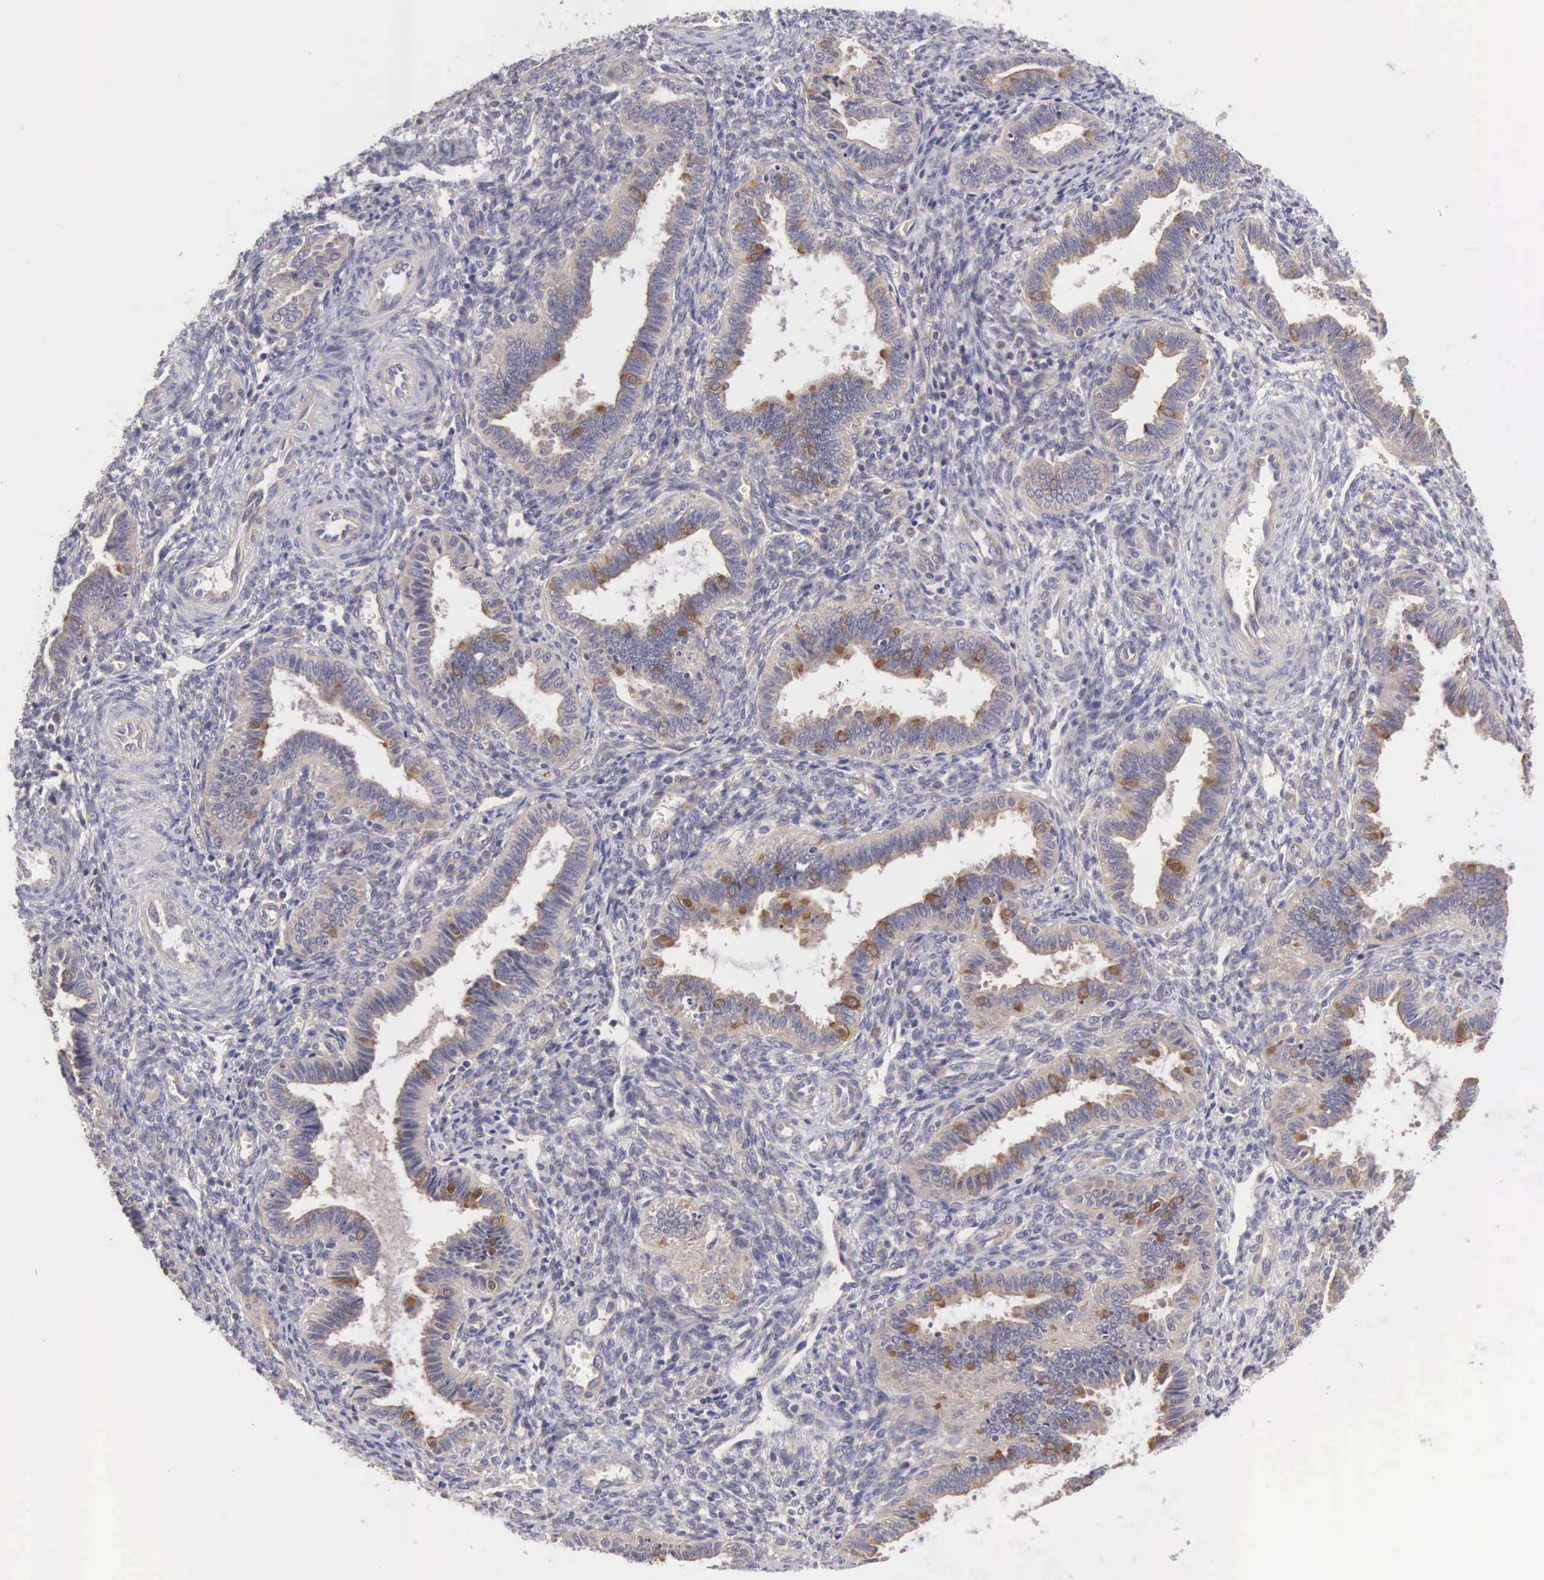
{"staining": {"intensity": "negative", "quantity": "none", "location": "none"}, "tissue": "endometrium", "cell_type": "Cells in endometrial stroma", "image_type": "normal", "snomed": [{"axis": "morphology", "description": "Normal tissue, NOS"}, {"axis": "topography", "description": "Endometrium"}], "caption": "Endometrium was stained to show a protein in brown. There is no significant positivity in cells in endometrial stroma. (DAB (3,3'-diaminobenzidine) immunohistochemistry (IHC), high magnification).", "gene": "TXLNG", "patient": {"sex": "female", "age": 36}}